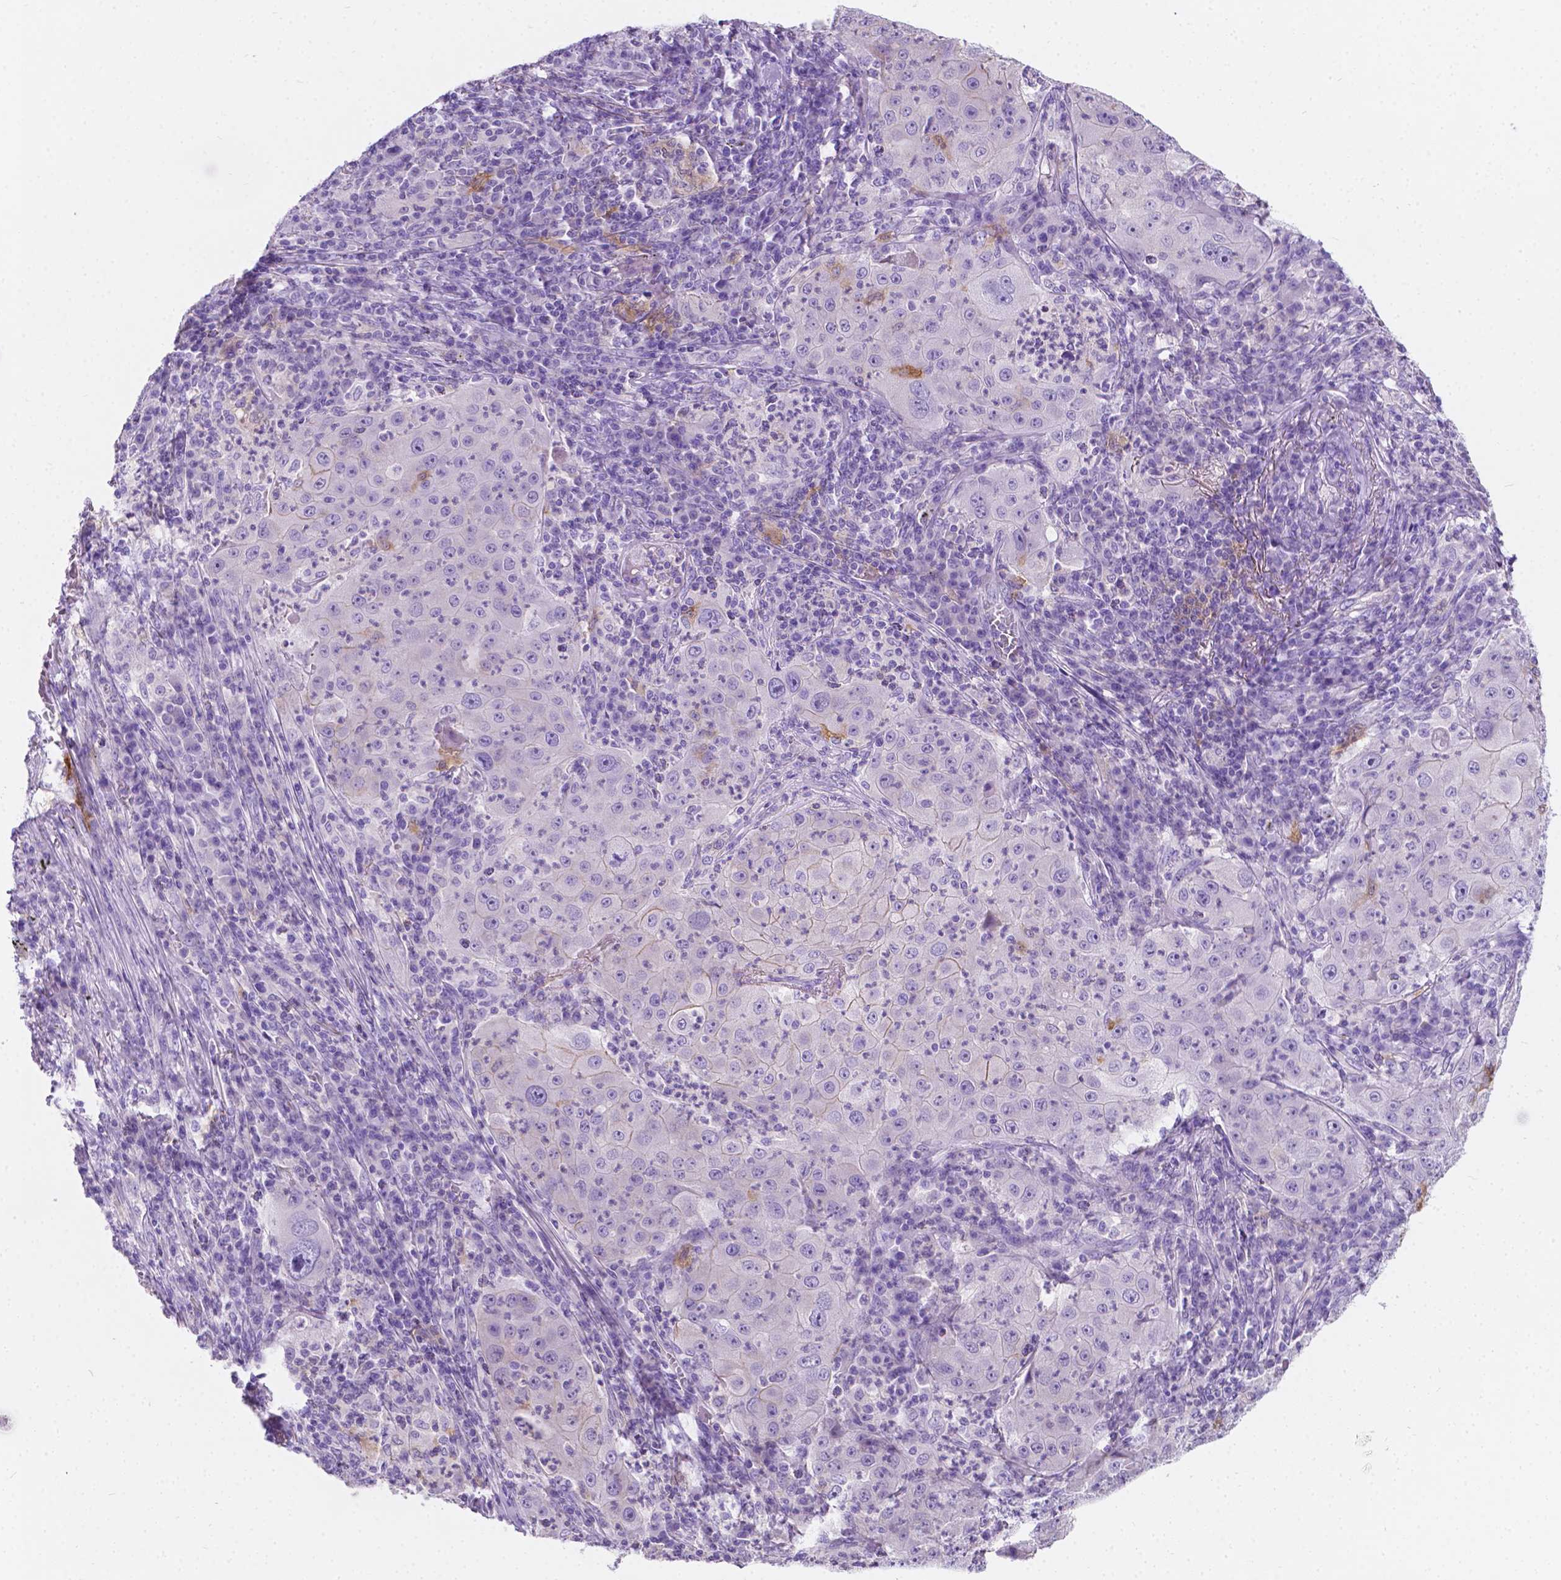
{"staining": {"intensity": "negative", "quantity": "none", "location": "none"}, "tissue": "lung cancer", "cell_type": "Tumor cells", "image_type": "cancer", "snomed": [{"axis": "morphology", "description": "Squamous cell carcinoma, NOS"}, {"axis": "topography", "description": "Lung"}], "caption": "Image shows no significant protein expression in tumor cells of lung cancer.", "gene": "GNAO1", "patient": {"sex": "female", "age": 59}}